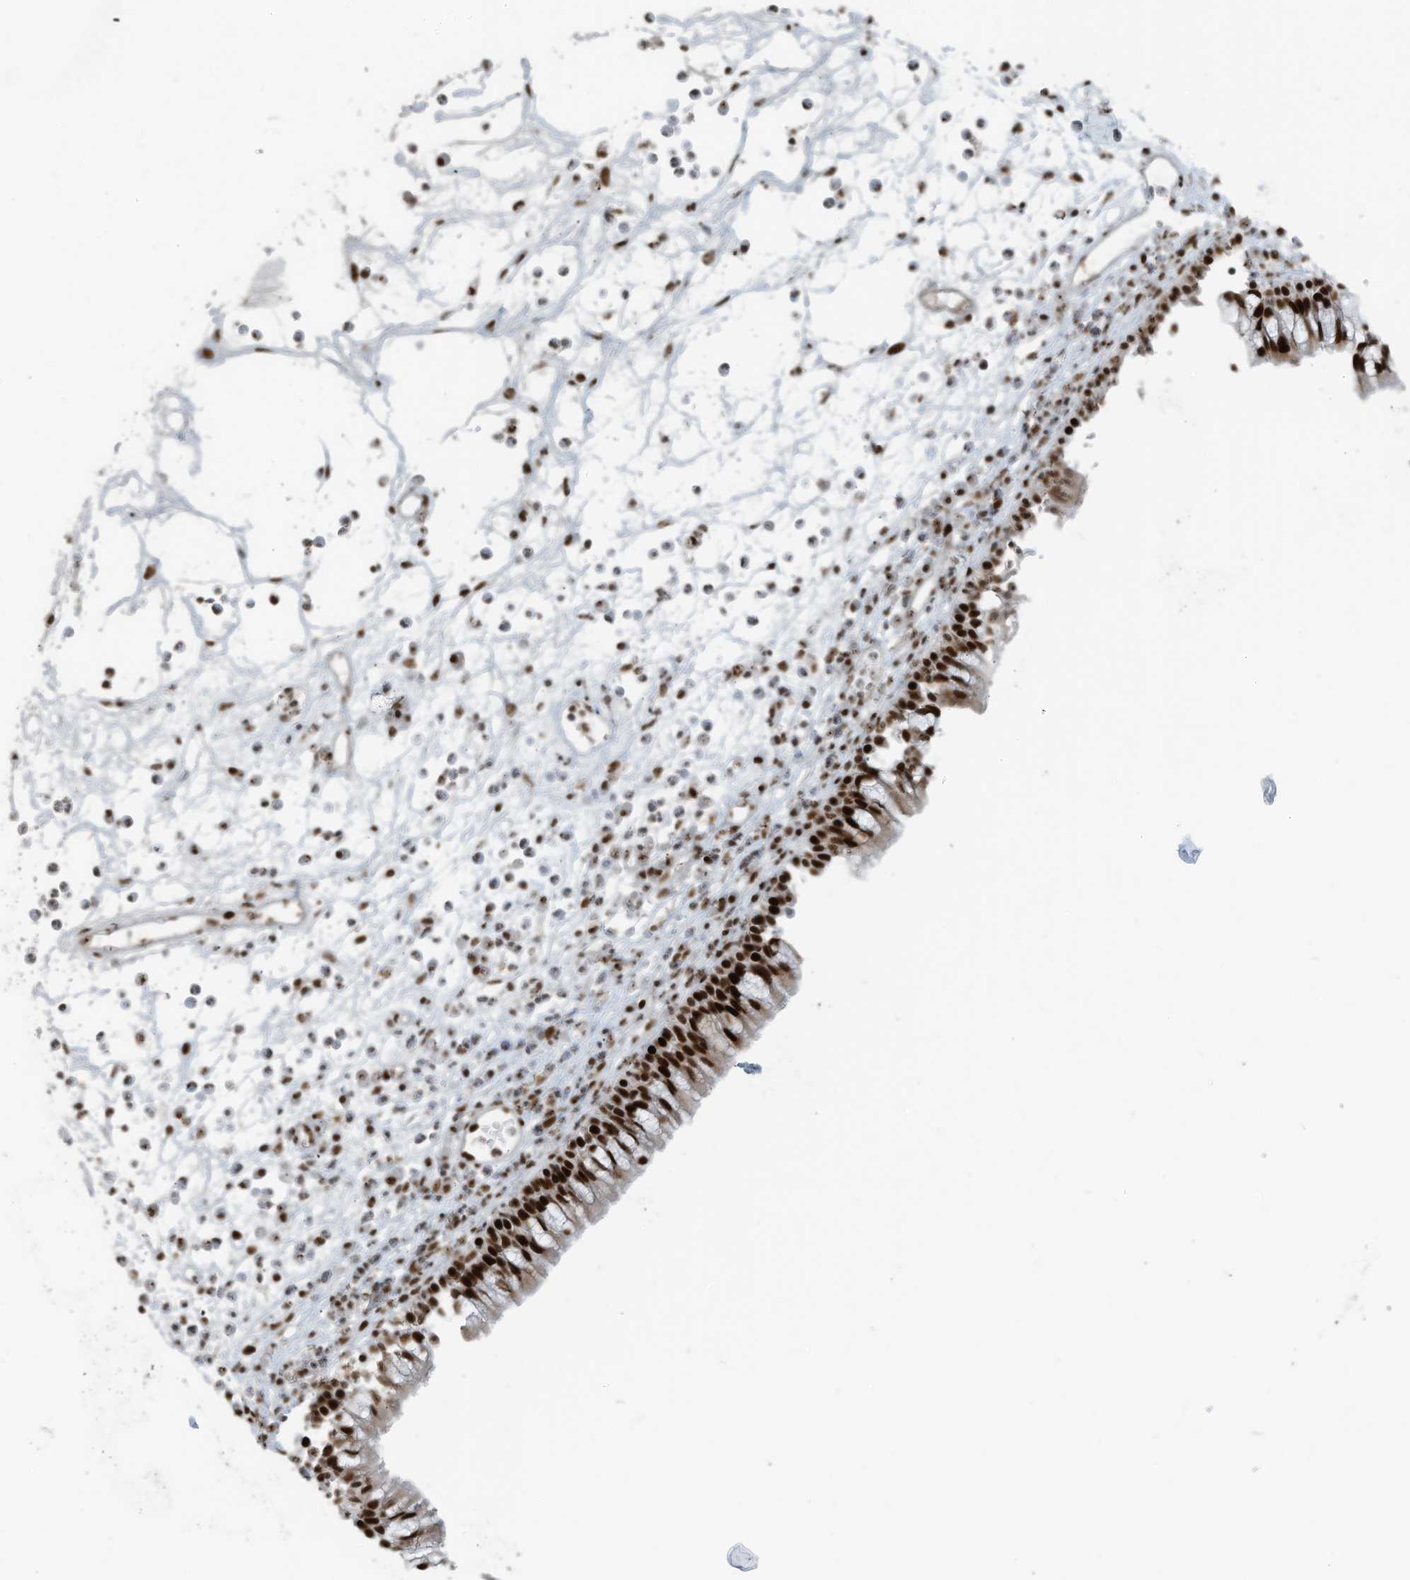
{"staining": {"intensity": "strong", "quantity": ">75%", "location": "nuclear"}, "tissue": "nasopharynx", "cell_type": "Respiratory epithelial cells", "image_type": "normal", "snomed": [{"axis": "morphology", "description": "Normal tissue, NOS"}, {"axis": "morphology", "description": "Inflammation, NOS"}, {"axis": "morphology", "description": "Malignant melanoma, Metastatic site"}, {"axis": "topography", "description": "Nasopharynx"}], "caption": "Human nasopharynx stained for a protein (brown) displays strong nuclear positive expression in approximately >75% of respiratory epithelial cells.", "gene": "PCNP", "patient": {"sex": "male", "age": 70}}